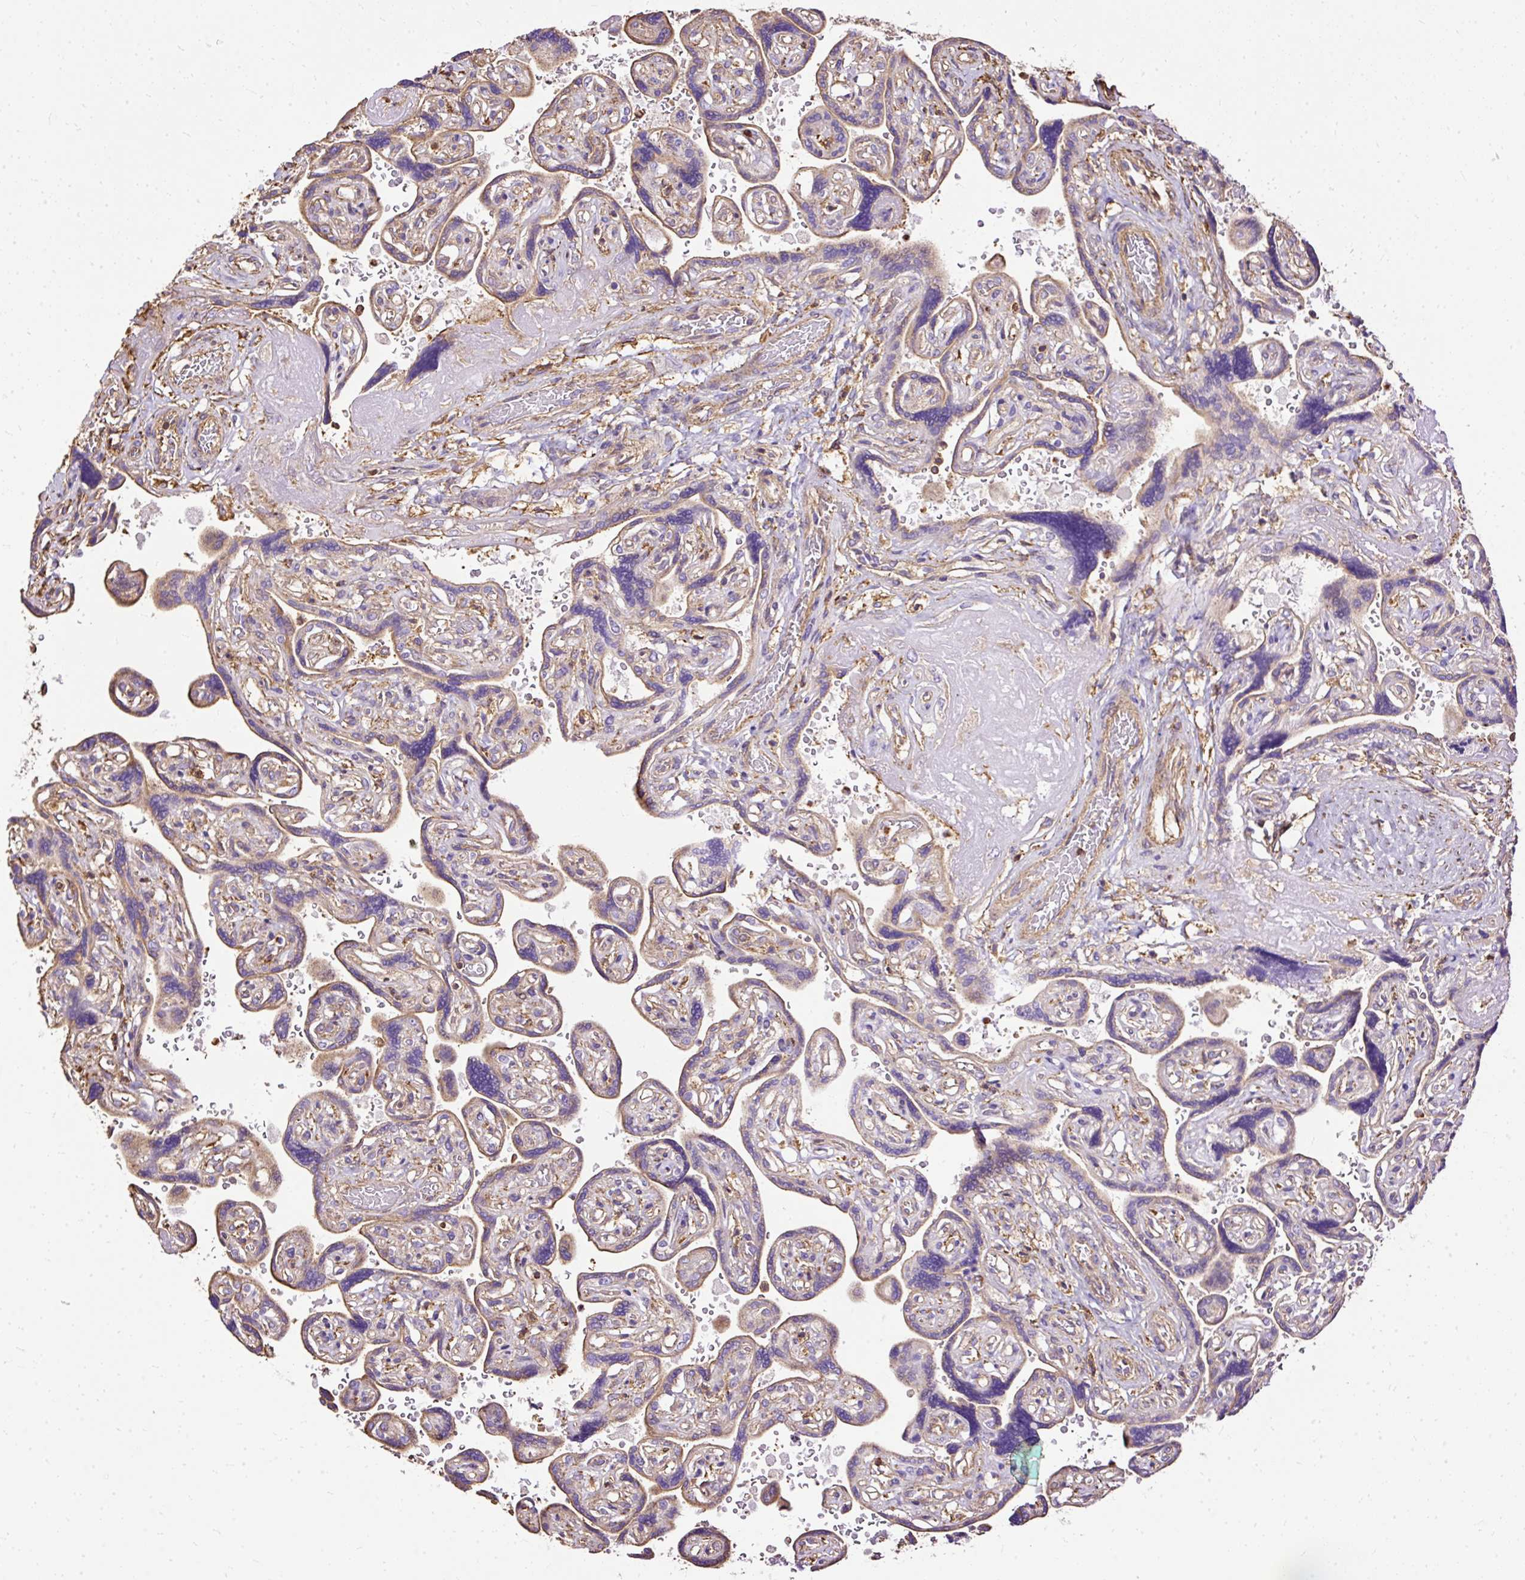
{"staining": {"intensity": "moderate", "quantity": "25%-75%", "location": "cytoplasmic/membranous"}, "tissue": "placenta", "cell_type": "Trophoblastic cells", "image_type": "normal", "snomed": [{"axis": "morphology", "description": "Normal tissue, NOS"}, {"axis": "topography", "description": "Placenta"}], "caption": "Unremarkable placenta exhibits moderate cytoplasmic/membranous expression in approximately 25%-75% of trophoblastic cells (IHC, brightfield microscopy, high magnification)..", "gene": "KLHL11", "patient": {"sex": "female", "age": 32}}